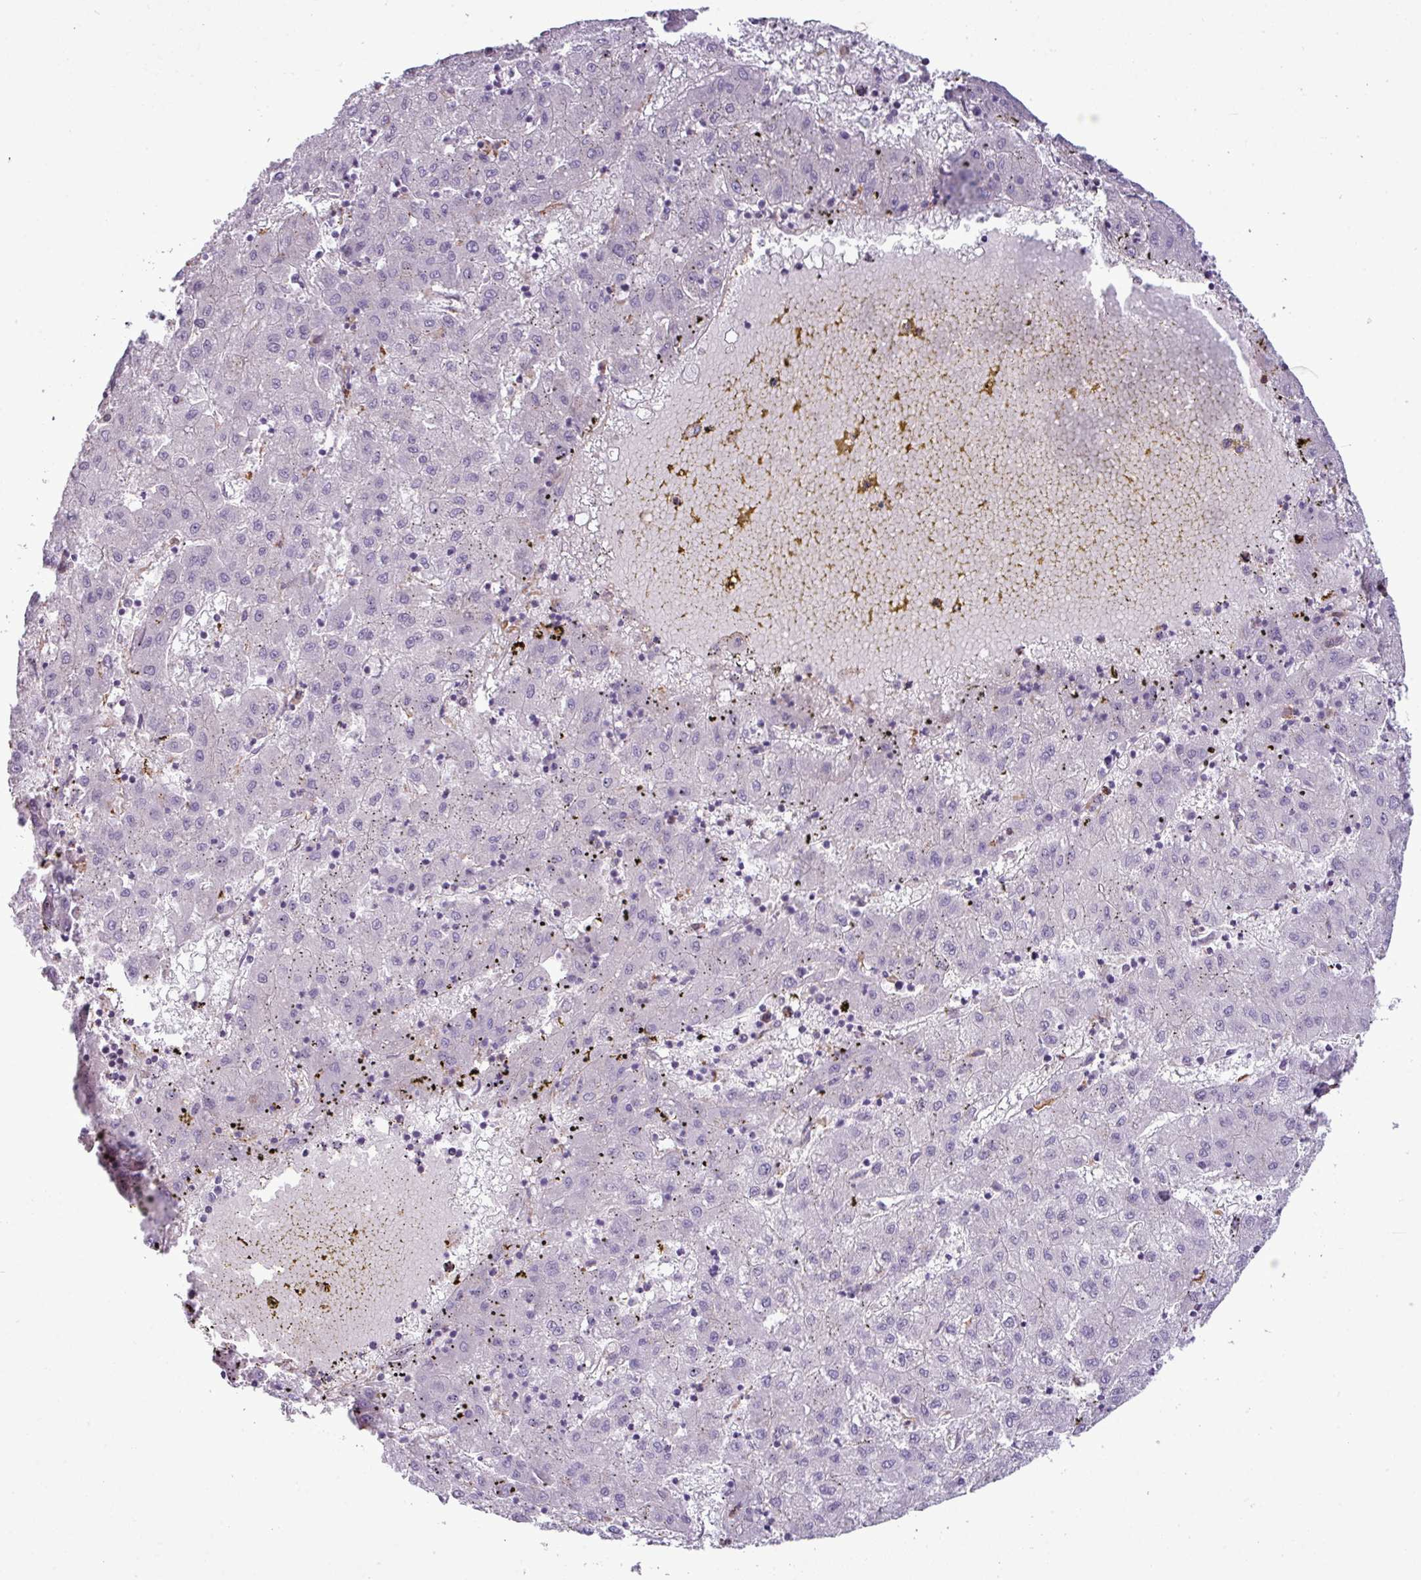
{"staining": {"intensity": "negative", "quantity": "none", "location": "none"}, "tissue": "liver cancer", "cell_type": "Tumor cells", "image_type": "cancer", "snomed": [{"axis": "morphology", "description": "Carcinoma, Hepatocellular, NOS"}, {"axis": "topography", "description": "Liver"}], "caption": "Histopathology image shows no protein positivity in tumor cells of liver hepatocellular carcinoma tissue. The staining is performed using DAB brown chromogen with nuclei counter-stained in using hematoxylin.", "gene": "COL8A1", "patient": {"sex": "male", "age": 72}}